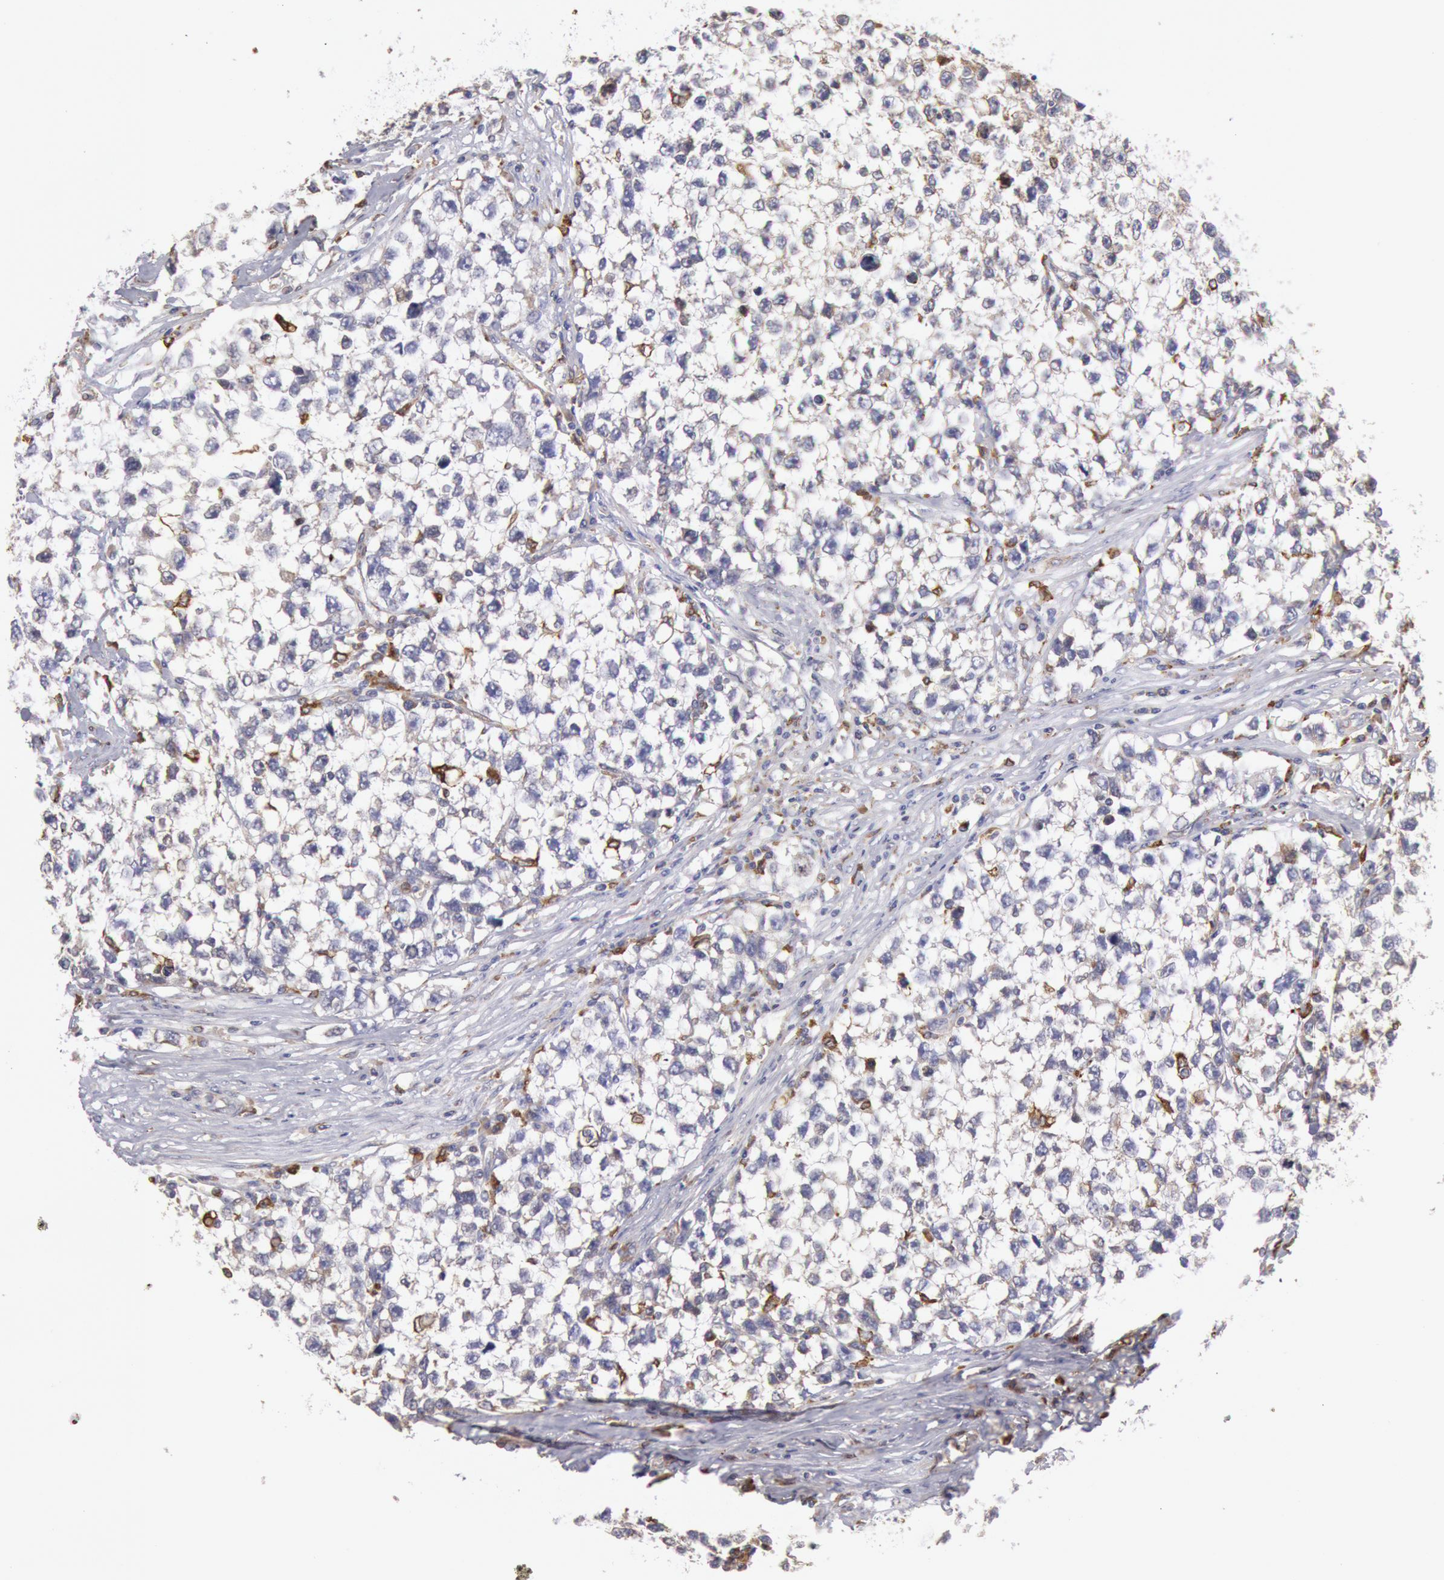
{"staining": {"intensity": "weak", "quantity": "<25%", "location": "cytoplasmic/membranous"}, "tissue": "testis cancer", "cell_type": "Tumor cells", "image_type": "cancer", "snomed": [{"axis": "morphology", "description": "Seminoma, NOS"}, {"axis": "morphology", "description": "Carcinoma, Embryonal, NOS"}, {"axis": "topography", "description": "Testis"}], "caption": "Immunohistochemistry (IHC) histopathology image of neoplastic tissue: testis embryonal carcinoma stained with DAB (3,3'-diaminobenzidine) exhibits no significant protein positivity in tumor cells.", "gene": "ERP44", "patient": {"sex": "male", "age": 30}}